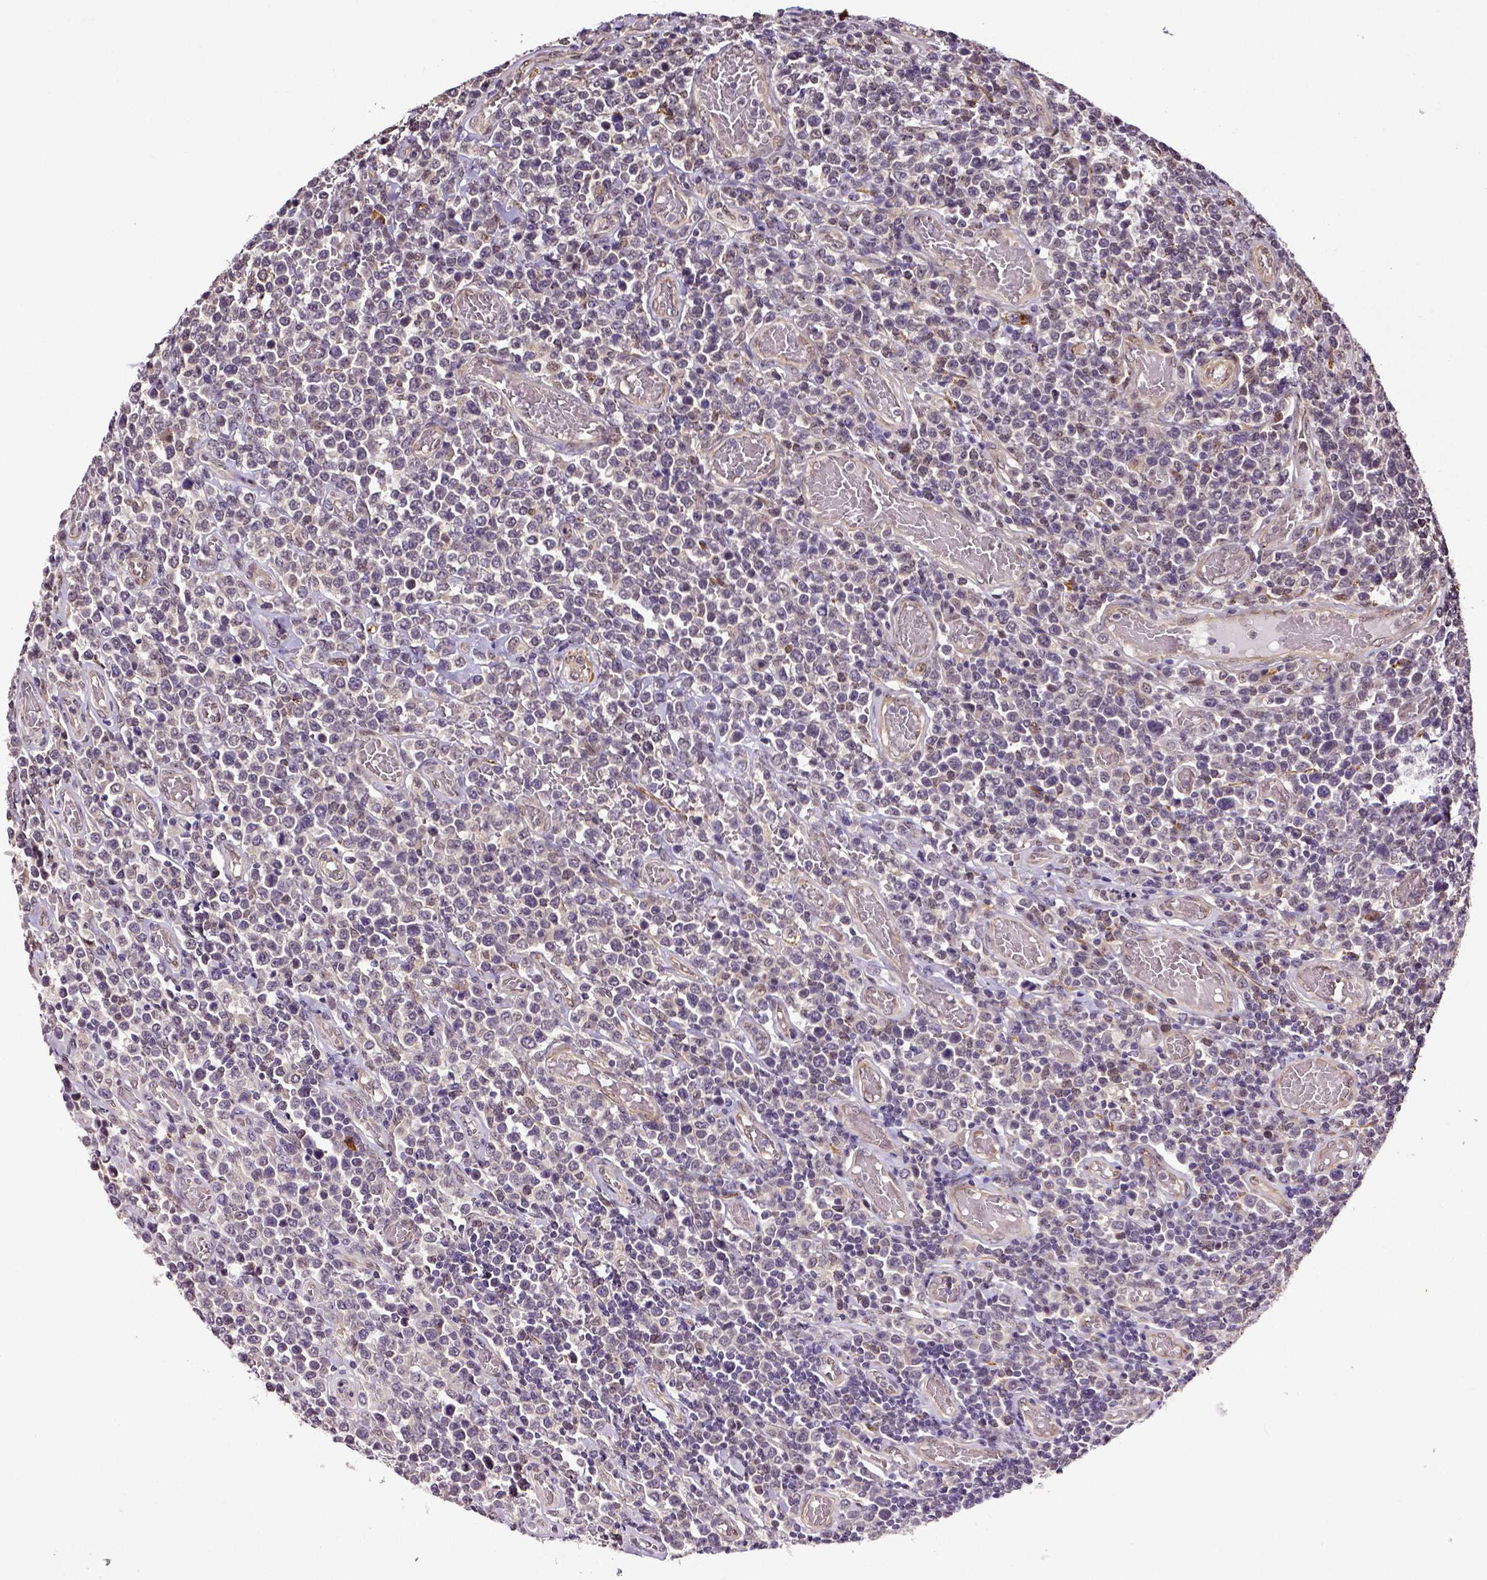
{"staining": {"intensity": "negative", "quantity": "none", "location": "none"}, "tissue": "lymphoma", "cell_type": "Tumor cells", "image_type": "cancer", "snomed": [{"axis": "morphology", "description": "Malignant lymphoma, non-Hodgkin's type, High grade"}, {"axis": "topography", "description": "Soft tissue"}], "caption": "The immunohistochemistry photomicrograph has no significant positivity in tumor cells of high-grade malignant lymphoma, non-Hodgkin's type tissue. (Brightfield microscopy of DAB (3,3'-diaminobenzidine) immunohistochemistry (IHC) at high magnification).", "gene": "DICER1", "patient": {"sex": "female", "age": 56}}